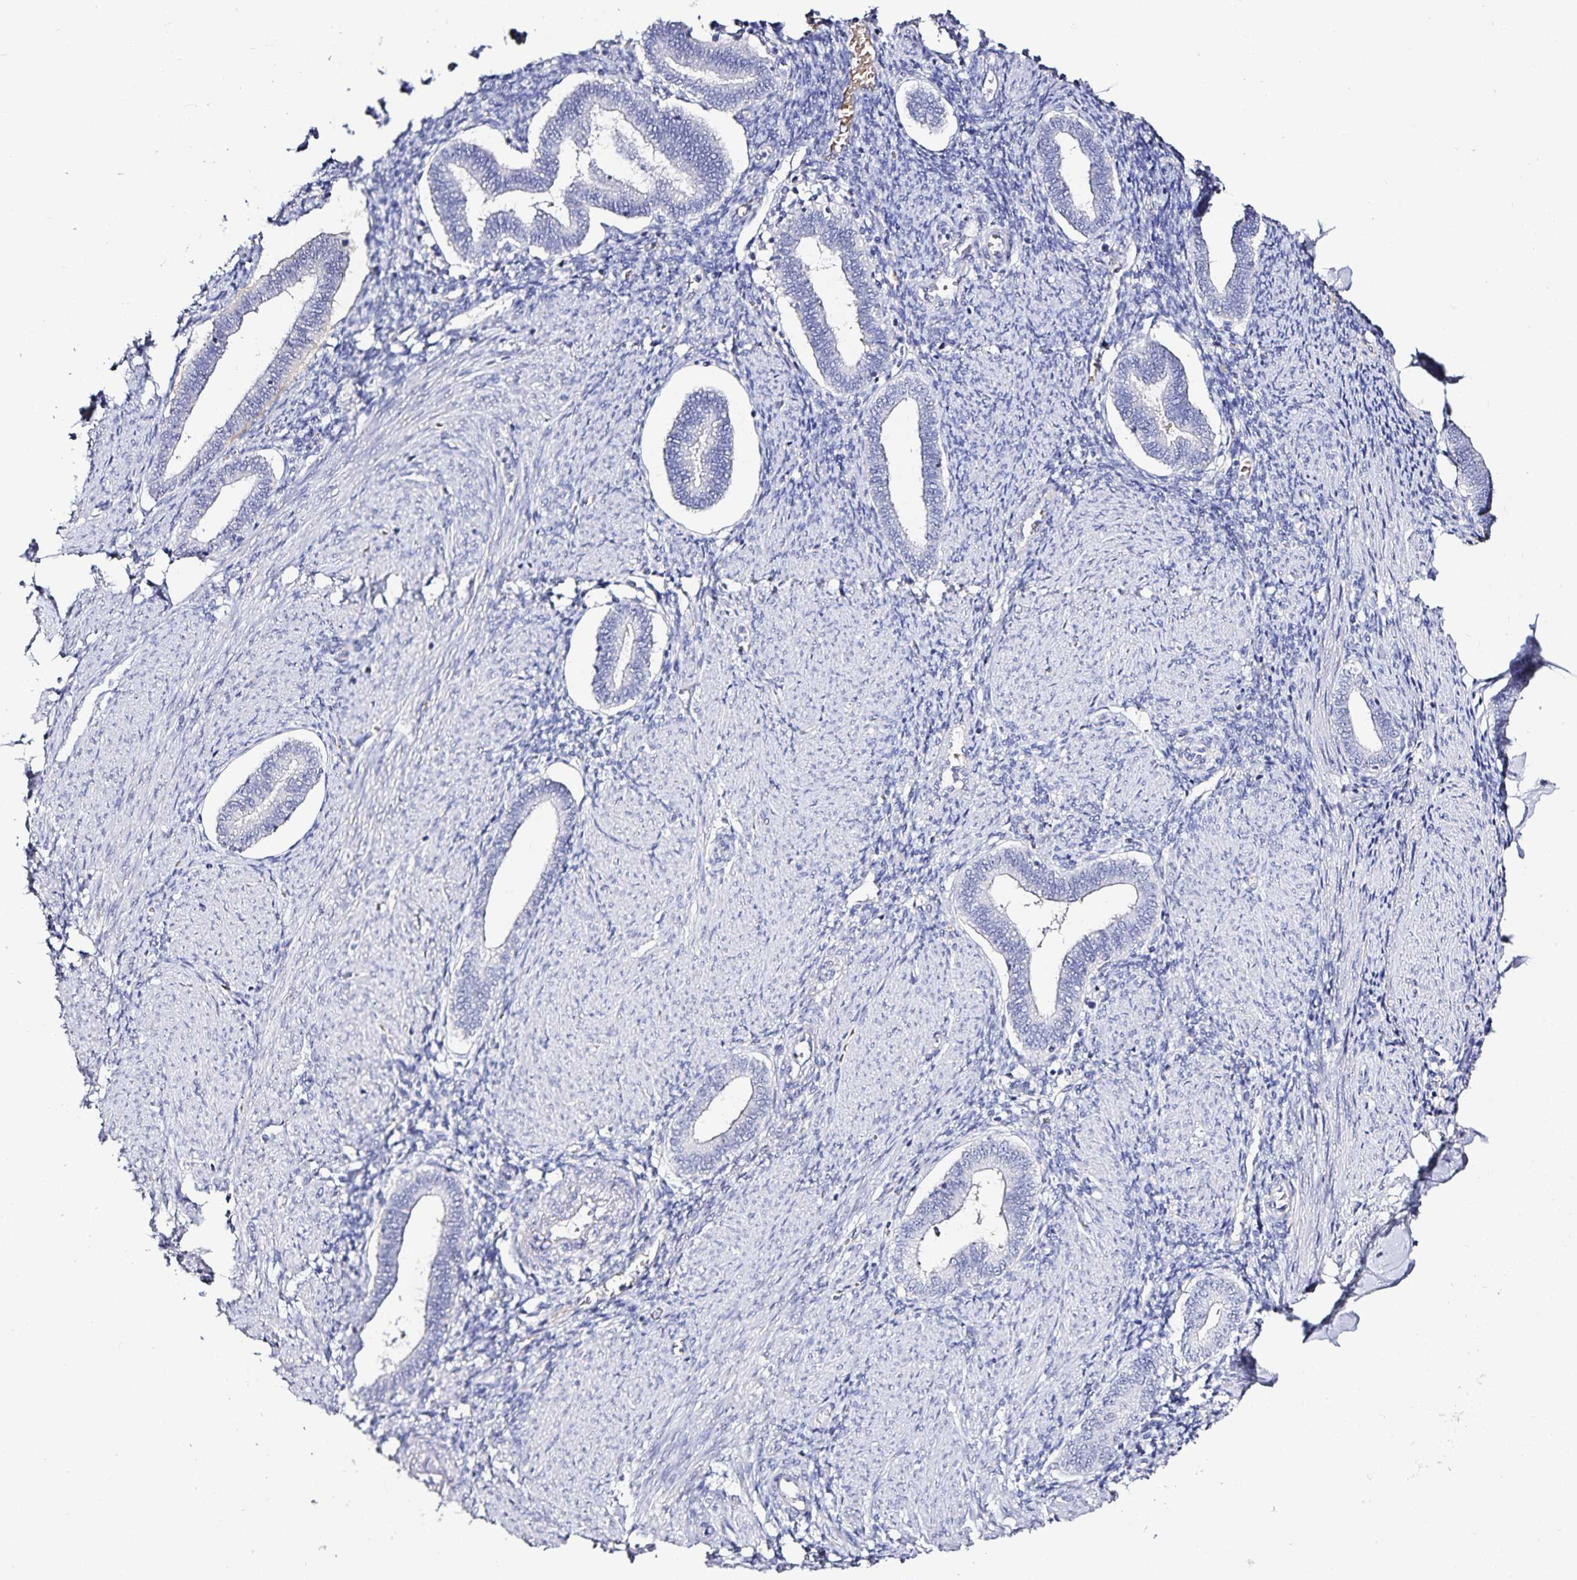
{"staining": {"intensity": "negative", "quantity": "none", "location": "none"}, "tissue": "endometrium", "cell_type": "Cells in endometrial stroma", "image_type": "normal", "snomed": [{"axis": "morphology", "description": "Normal tissue, NOS"}, {"axis": "topography", "description": "Endometrium"}], "caption": "A high-resolution photomicrograph shows IHC staining of normal endometrium, which demonstrates no significant expression in cells in endometrial stroma.", "gene": "TTR", "patient": {"sex": "female", "age": 42}}